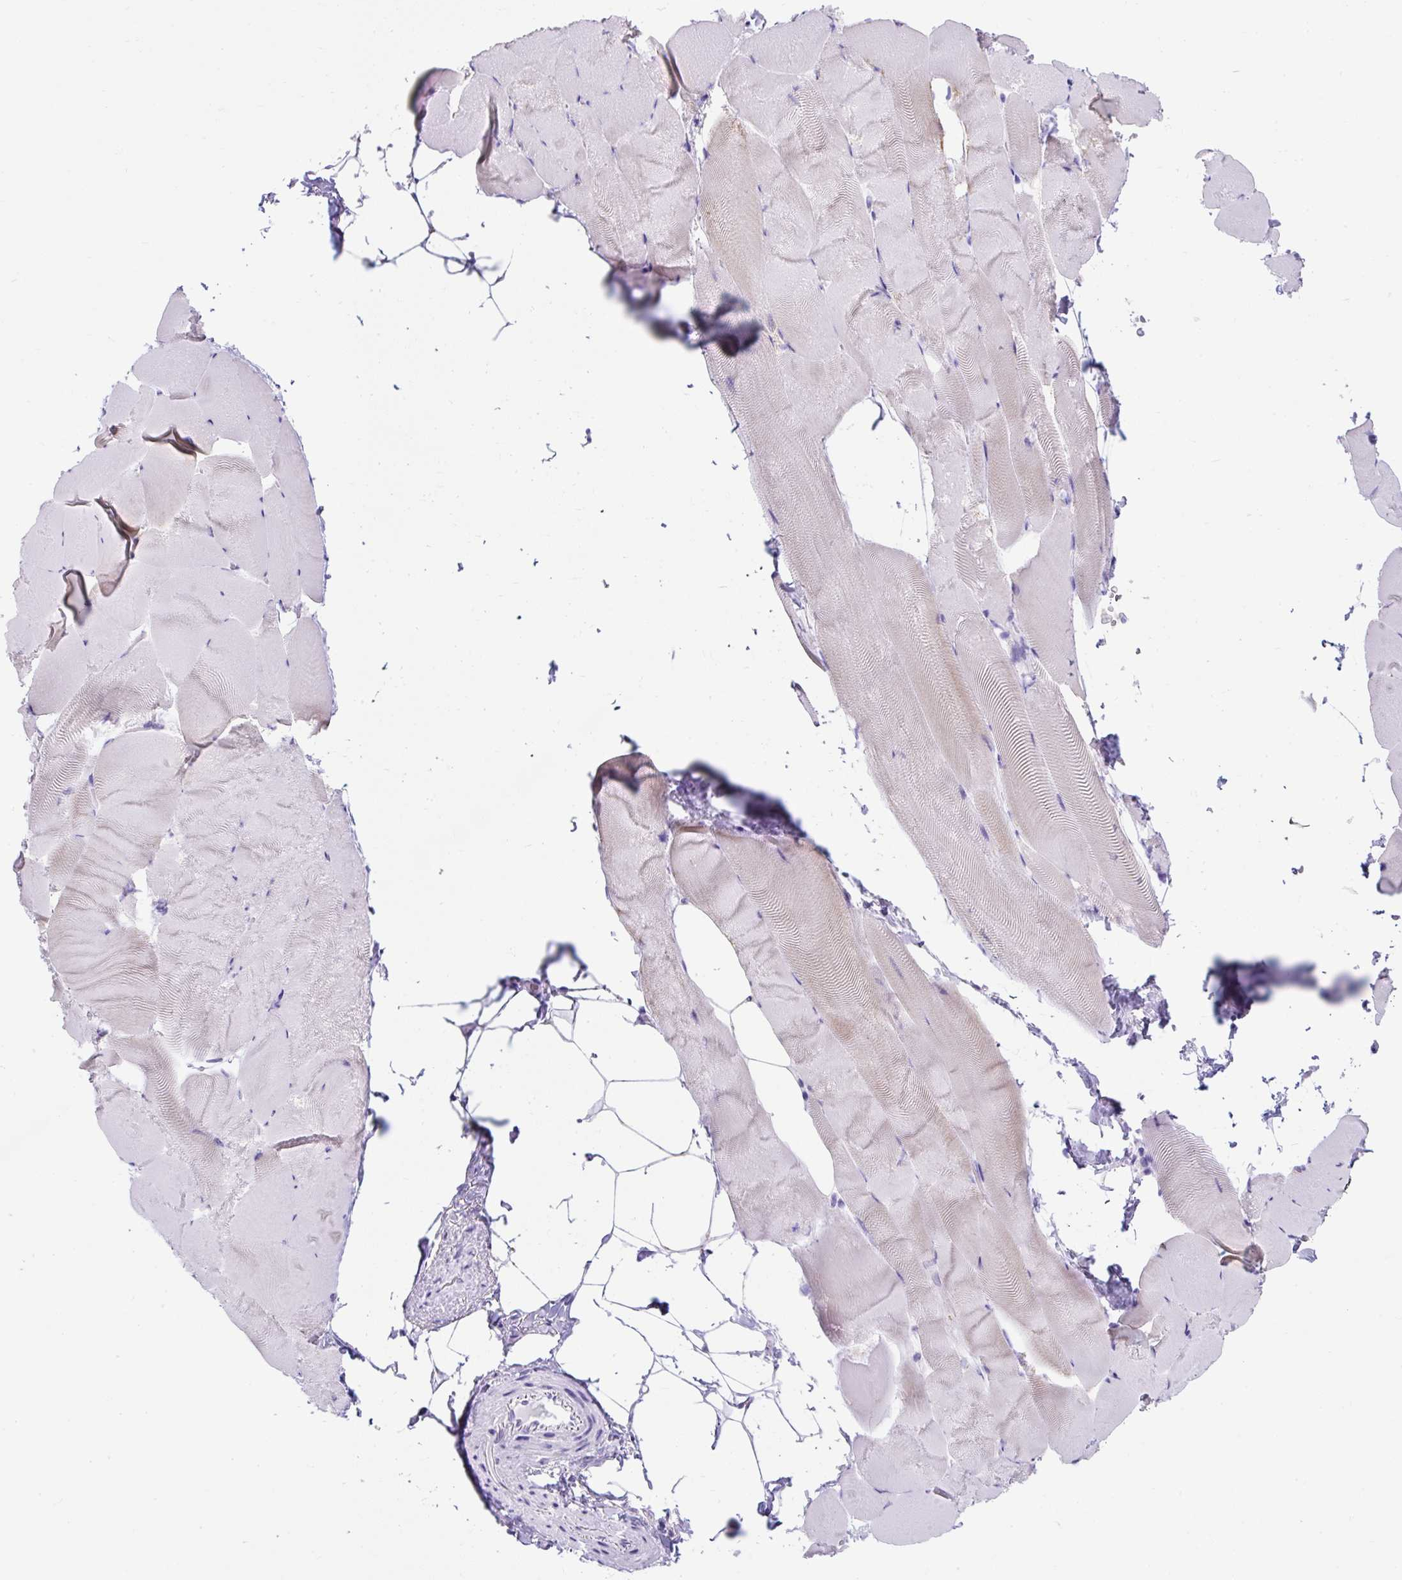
{"staining": {"intensity": "negative", "quantity": "none", "location": "none"}, "tissue": "skeletal muscle", "cell_type": "Myocytes", "image_type": "normal", "snomed": [{"axis": "morphology", "description": "Normal tissue, NOS"}, {"axis": "topography", "description": "Skeletal muscle"}], "caption": "This is an immunohistochemistry (IHC) histopathology image of unremarkable human skeletal muscle. There is no expression in myocytes.", "gene": "KRT12", "patient": {"sex": "female", "age": 64}}